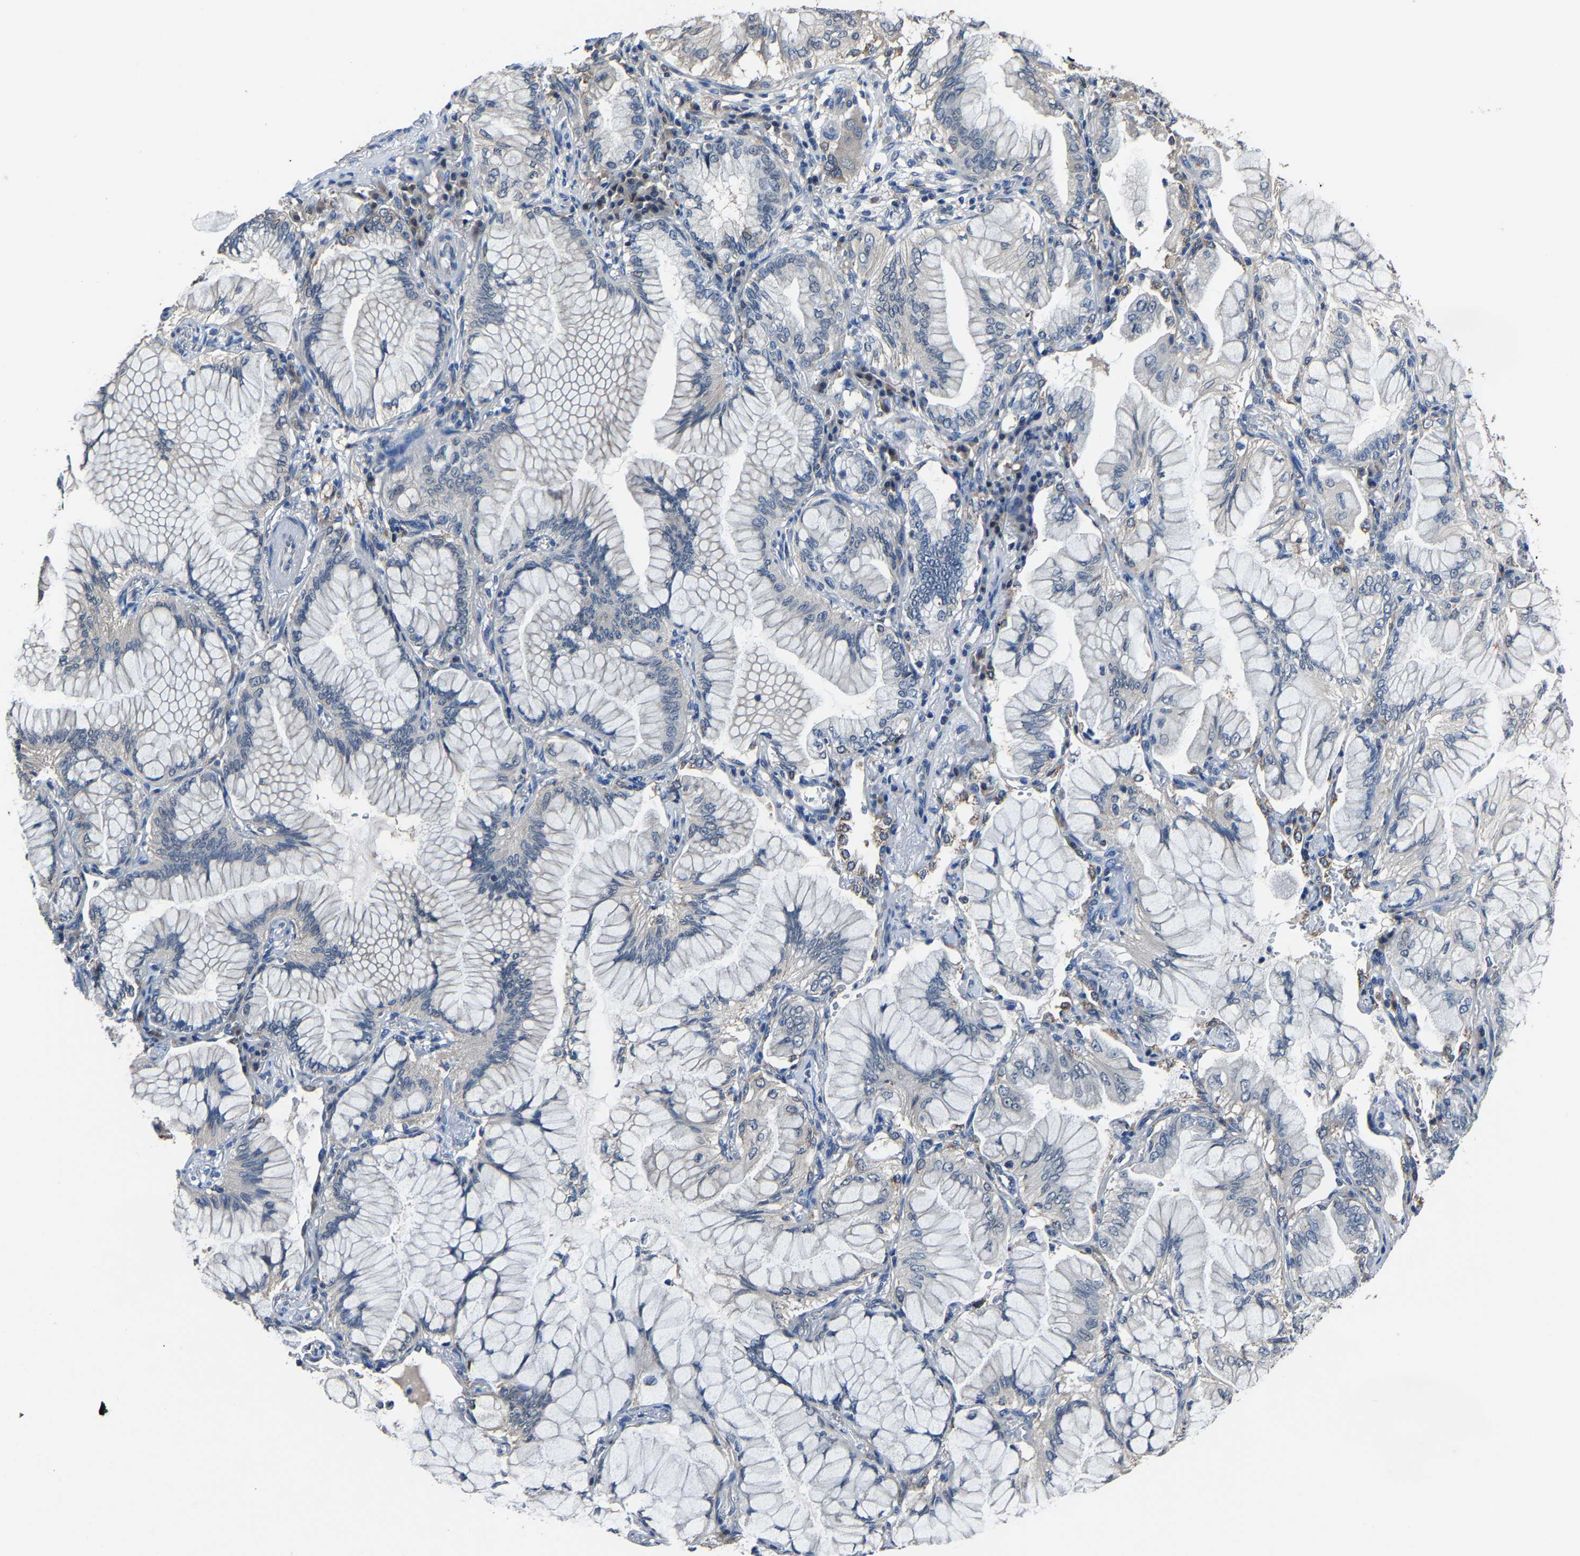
{"staining": {"intensity": "negative", "quantity": "none", "location": "none"}, "tissue": "lung cancer", "cell_type": "Tumor cells", "image_type": "cancer", "snomed": [{"axis": "morphology", "description": "Adenocarcinoma, NOS"}, {"axis": "topography", "description": "Lung"}], "caption": "An immunohistochemistry micrograph of lung cancer is shown. There is no staining in tumor cells of lung cancer.", "gene": "STRBP", "patient": {"sex": "female", "age": 70}}